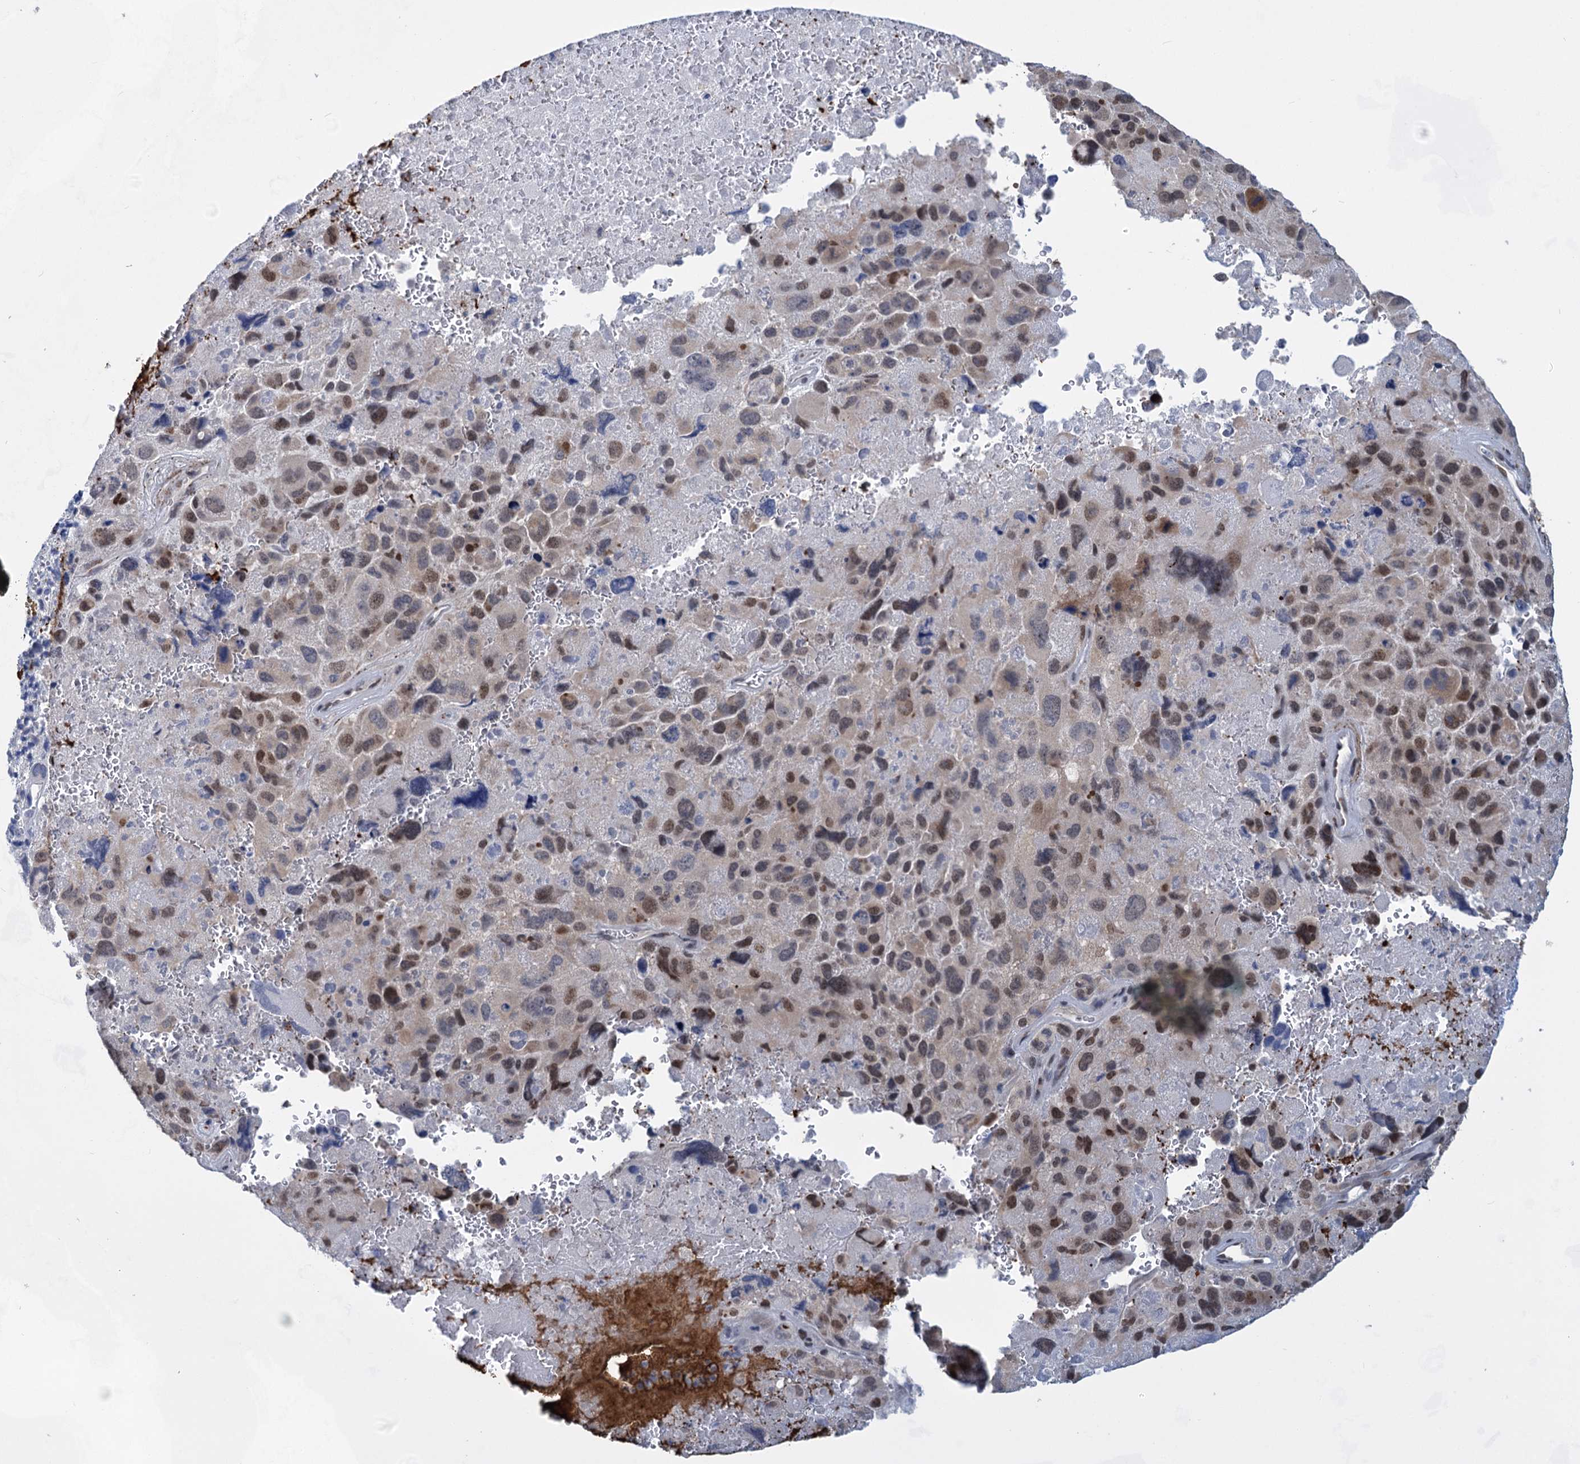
{"staining": {"intensity": "moderate", "quantity": "25%-75%", "location": "nuclear"}, "tissue": "melanoma", "cell_type": "Tumor cells", "image_type": "cancer", "snomed": [{"axis": "morphology", "description": "Malignant melanoma, Metastatic site"}, {"axis": "topography", "description": "Brain"}], "caption": "Immunohistochemical staining of melanoma reveals moderate nuclear protein expression in about 25%-75% of tumor cells.", "gene": "MON2", "patient": {"sex": "female", "age": 53}}